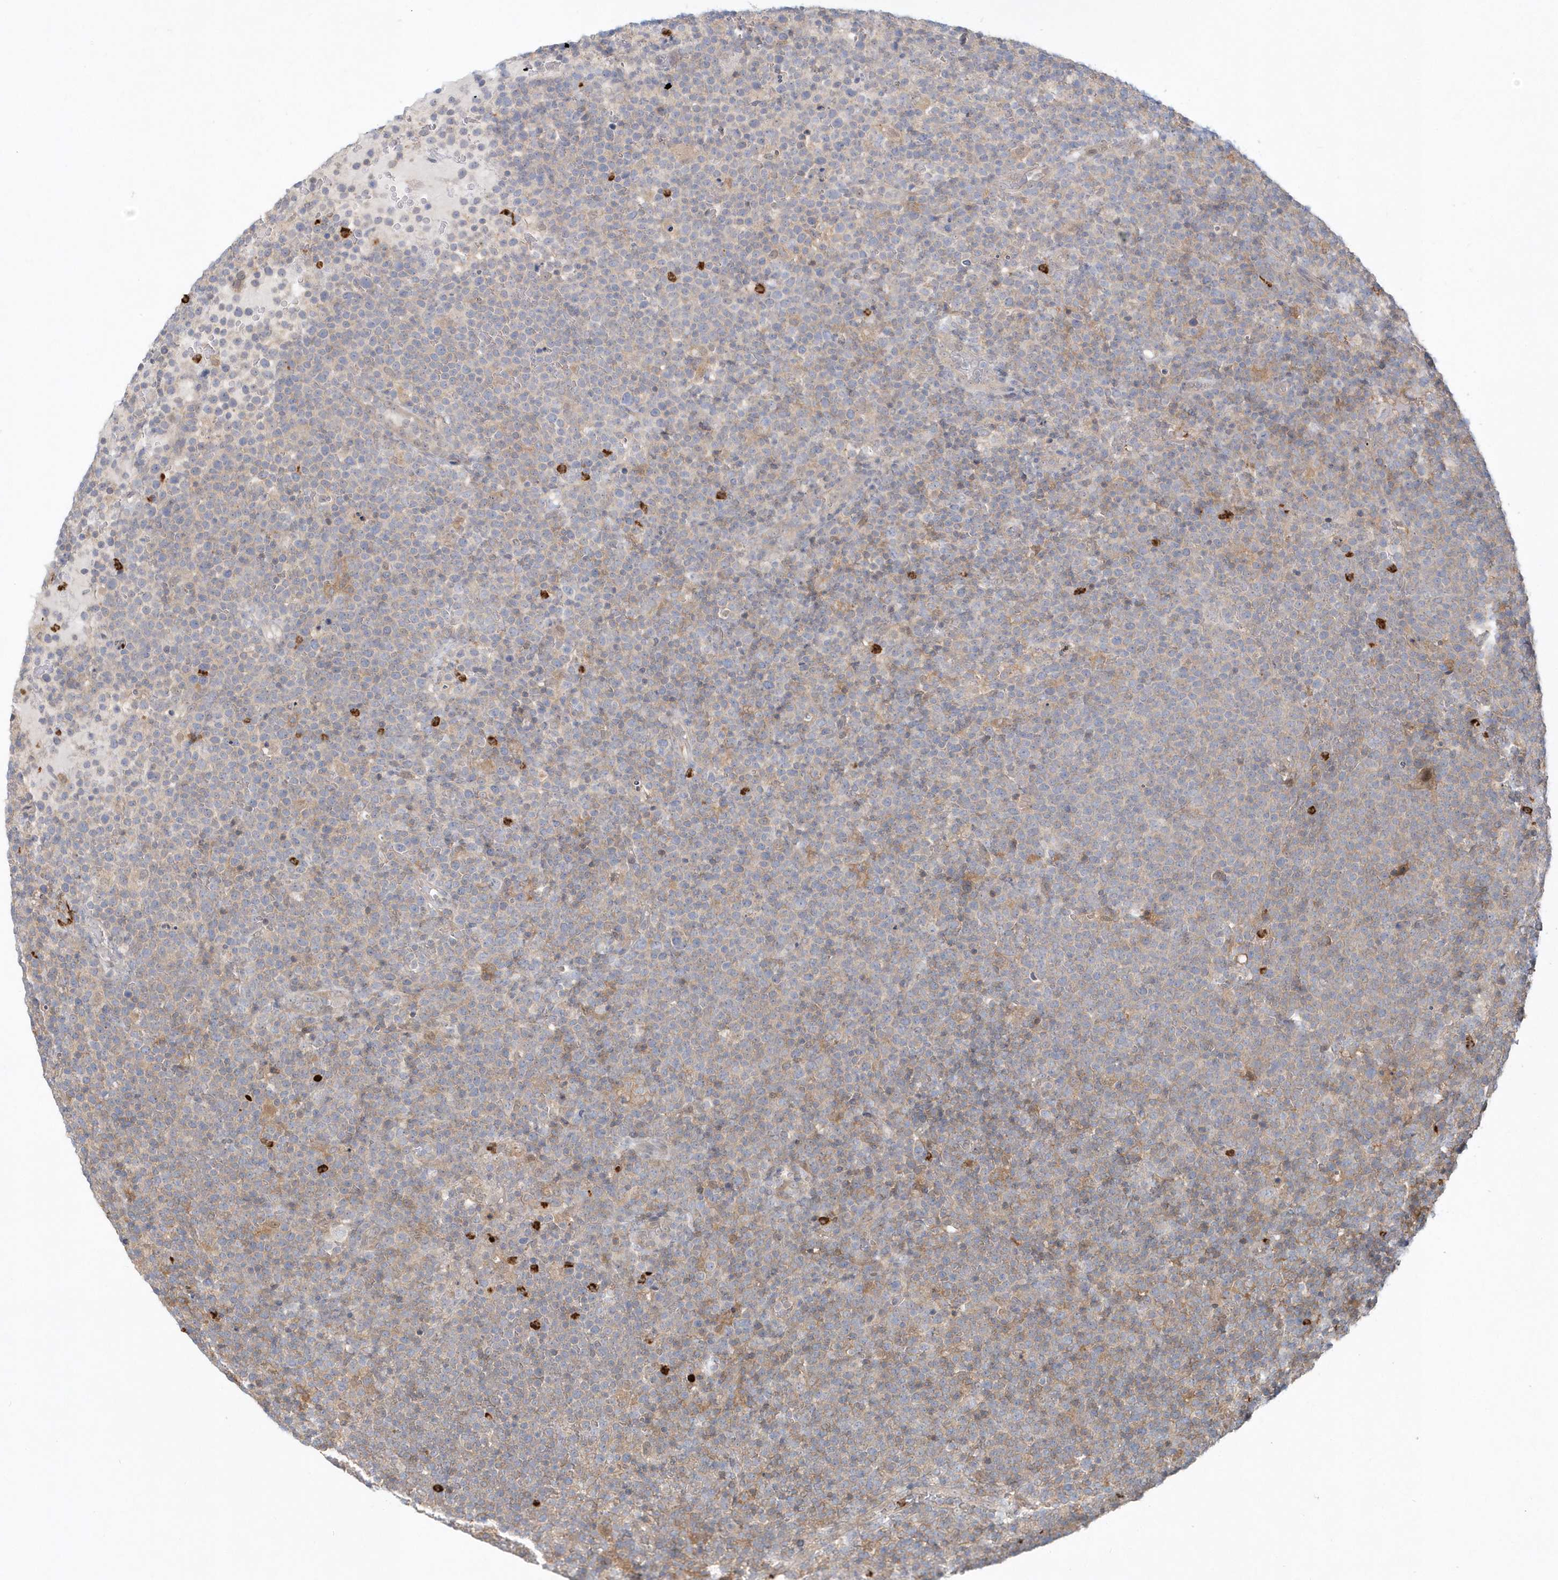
{"staining": {"intensity": "negative", "quantity": "none", "location": "none"}, "tissue": "lymphoma", "cell_type": "Tumor cells", "image_type": "cancer", "snomed": [{"axis": "morphology", "description": "Malignant lymphoma, non-Hodgkin's type, High grade"}, {"axis": "topography", "description": "Lymph node"}], "caption": "Lymphoma stained for a protein using immunohistochemistry demonstrates no staining tumor cells.", "gene": "RNF7", "patient": {"sex": "male", "age": 61}}